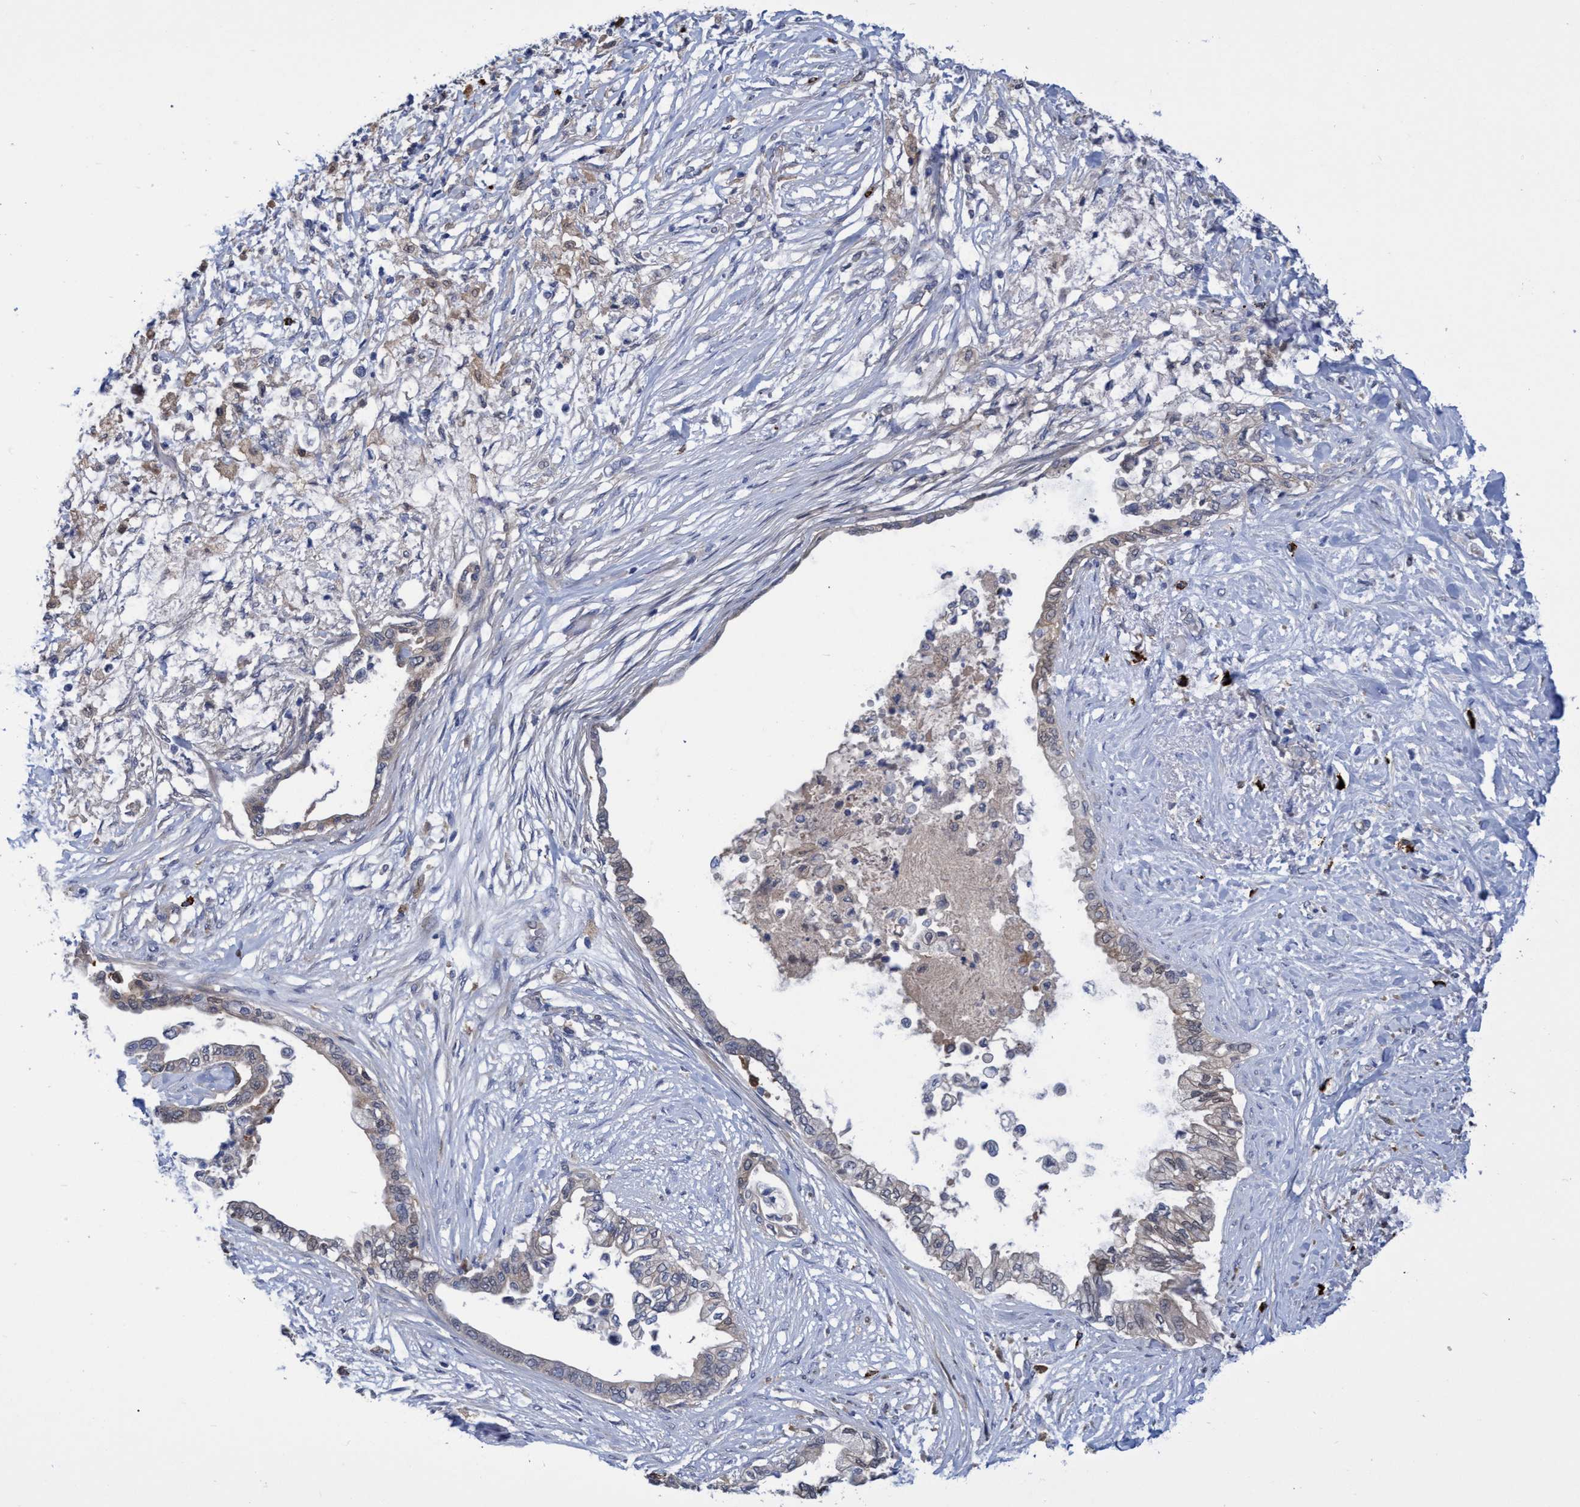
{"staining": {"intensity": "negative", "quantity": "none", "location": "none"}, "tissue": "pancreatic cancer", "cell_type": "Tumor cells", "image_type": "cancer", "snomed": [{"axis": "morphology", "description": "Normal tissue, NOS"}, {"axis": "morphology", "description": "Adenocarcinoma, NOS"}, {"axis": "topography", "description": "Pancreas"}, {"axis": "topography", "description": "Duodenum"}], "caption": "This is an immunohistochemistry (IHC) image of pancreatic cancer (adenocarcinoma). There is no staining in tumor cells.", "gene": "PNPO", "patient": {"sex": "female", "age": 60}}